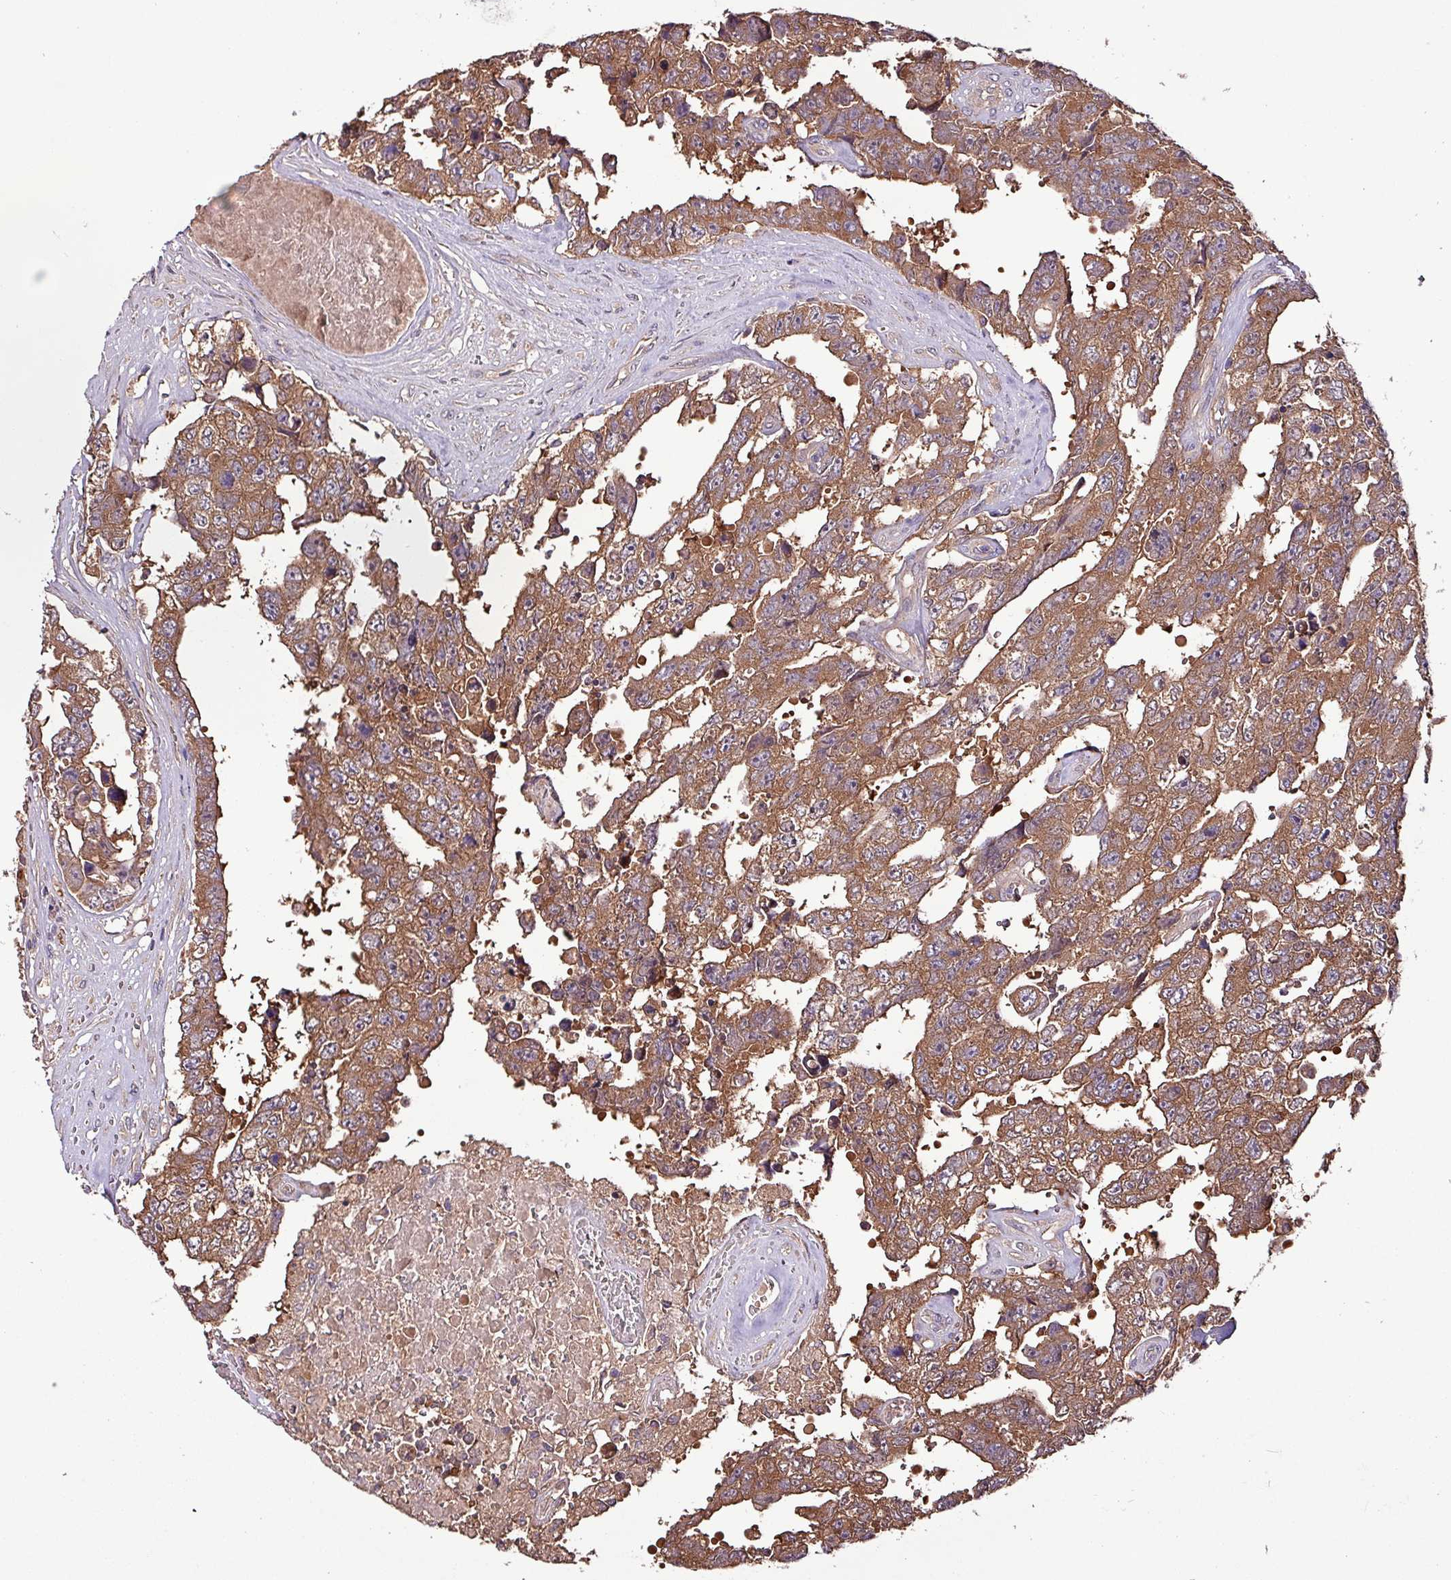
{"staining": {"intensity": "moderate", "quantity": ">75%", "location": "cytoplasmic/membranous"}, "tissue": "testis cancer", "cell_type": "Tumor cells", "image_type": "cancer", "snomed": [{"axis": "morphology", "description": "Normal tissue, NOS"}, {"axis": "morphology", "description": "Carcinoma, Embryonal, NOS"}, {"axis": "topography", "description": "Testis"}, {"axis": "topography", "description": "Epididymis"}], "caption": "Testis embryonal carcinoma stained with DAB immunohistochemistry (IHC) reveals medium levels of moderate cytoplasmic/membranous staining in approximately >75% of tumor cells. (Brightfield microscopy of DAB IHC at high magnification).", "gene": "PAFAH1B2", "patient": {"sex": "male", "age": 25}}